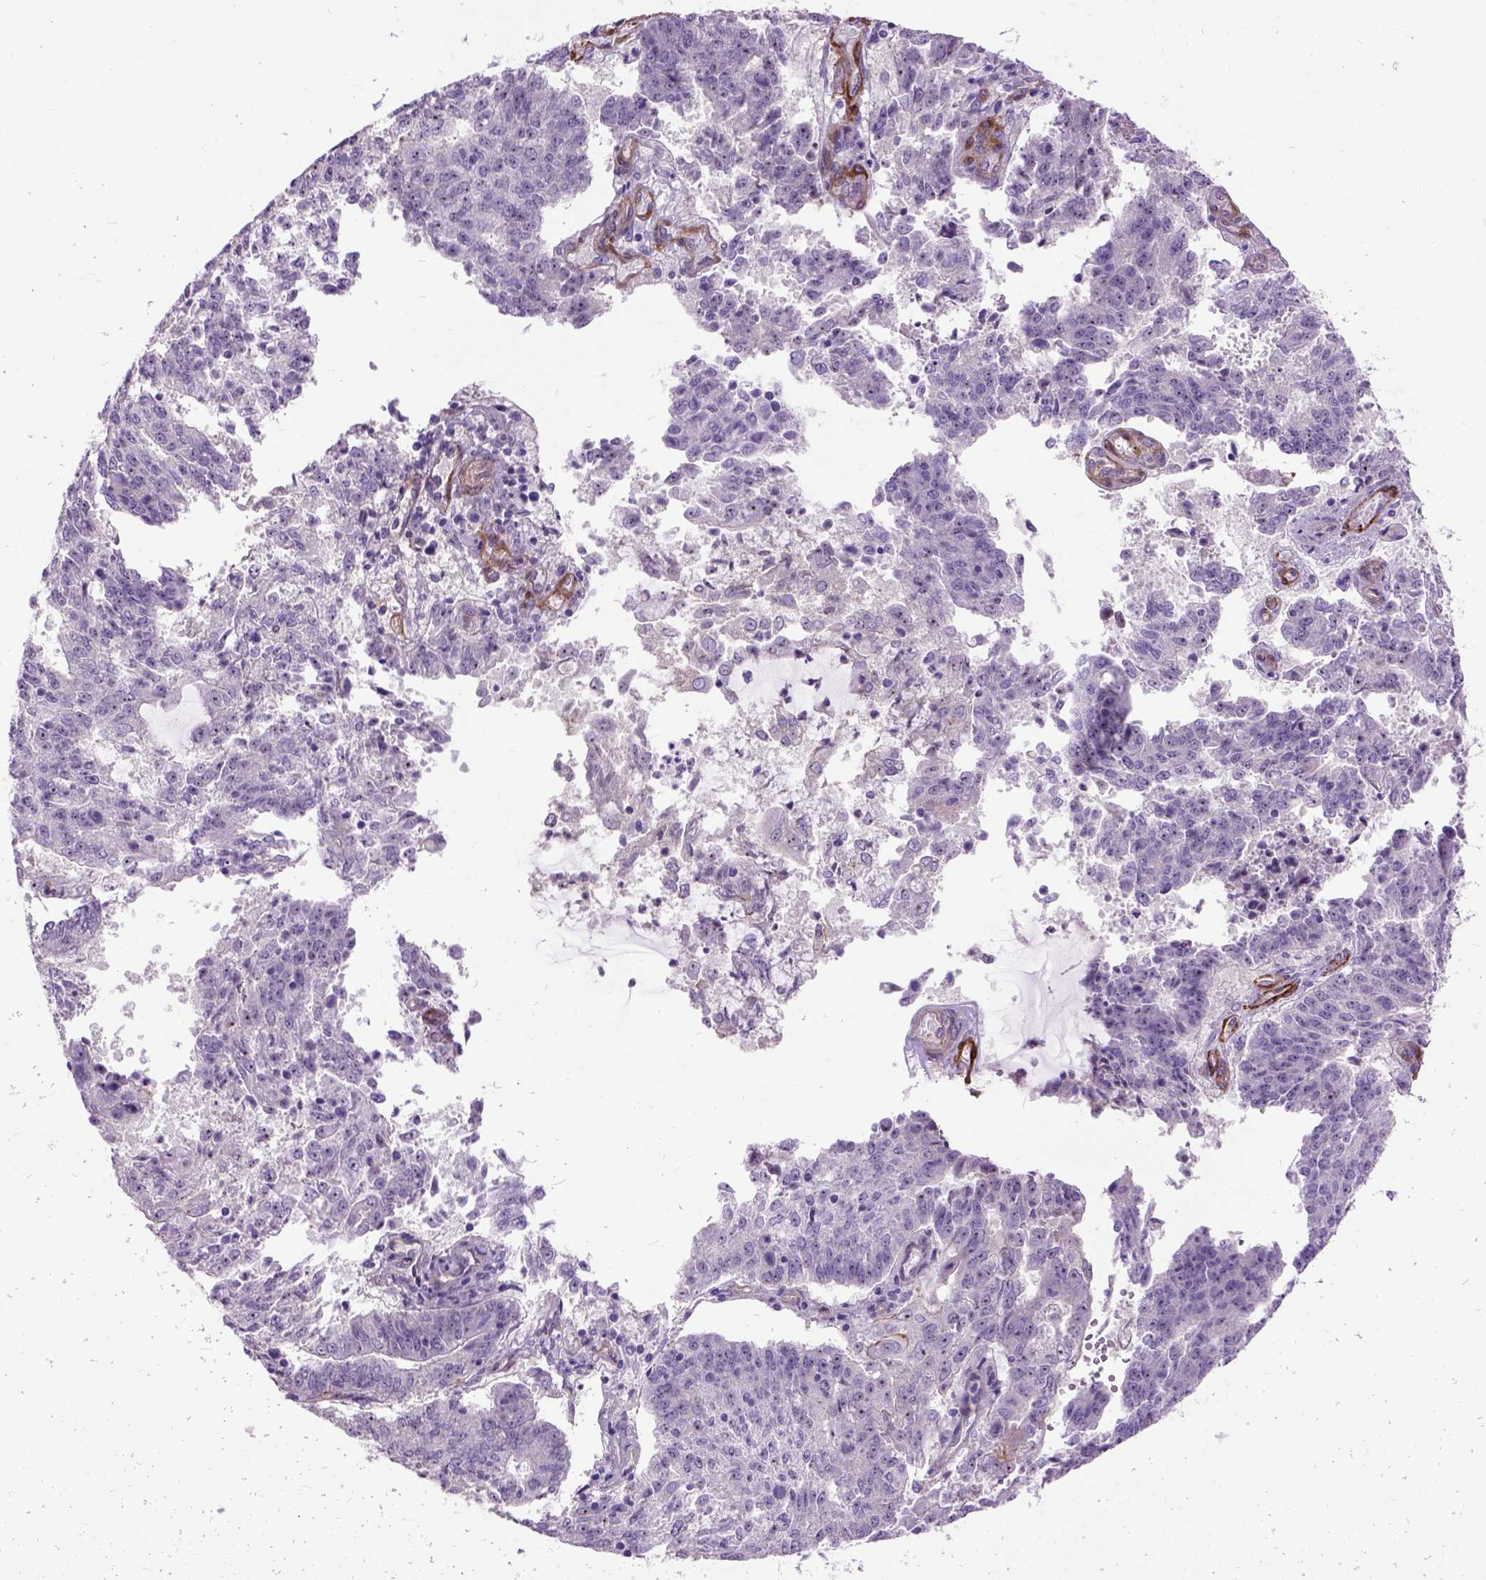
{"staining": {"intensity": "negative", "quantity": "none", "location": "none"}, "tissue": "endometrial cancer", "cell_type": "Tumor cells", "image_type": "cancer", "snomed": [{"axis": "morphology", "description": "Adenocarcinoma, NOS"}, {"axis": "topography", "description": "Endometrium"}], "caption": "Tumor cells show no significant protein positivity in adenocarcinoma (endometrial).", "gene": "MAPT", "patient": {"sex": "female", "age": 82}}